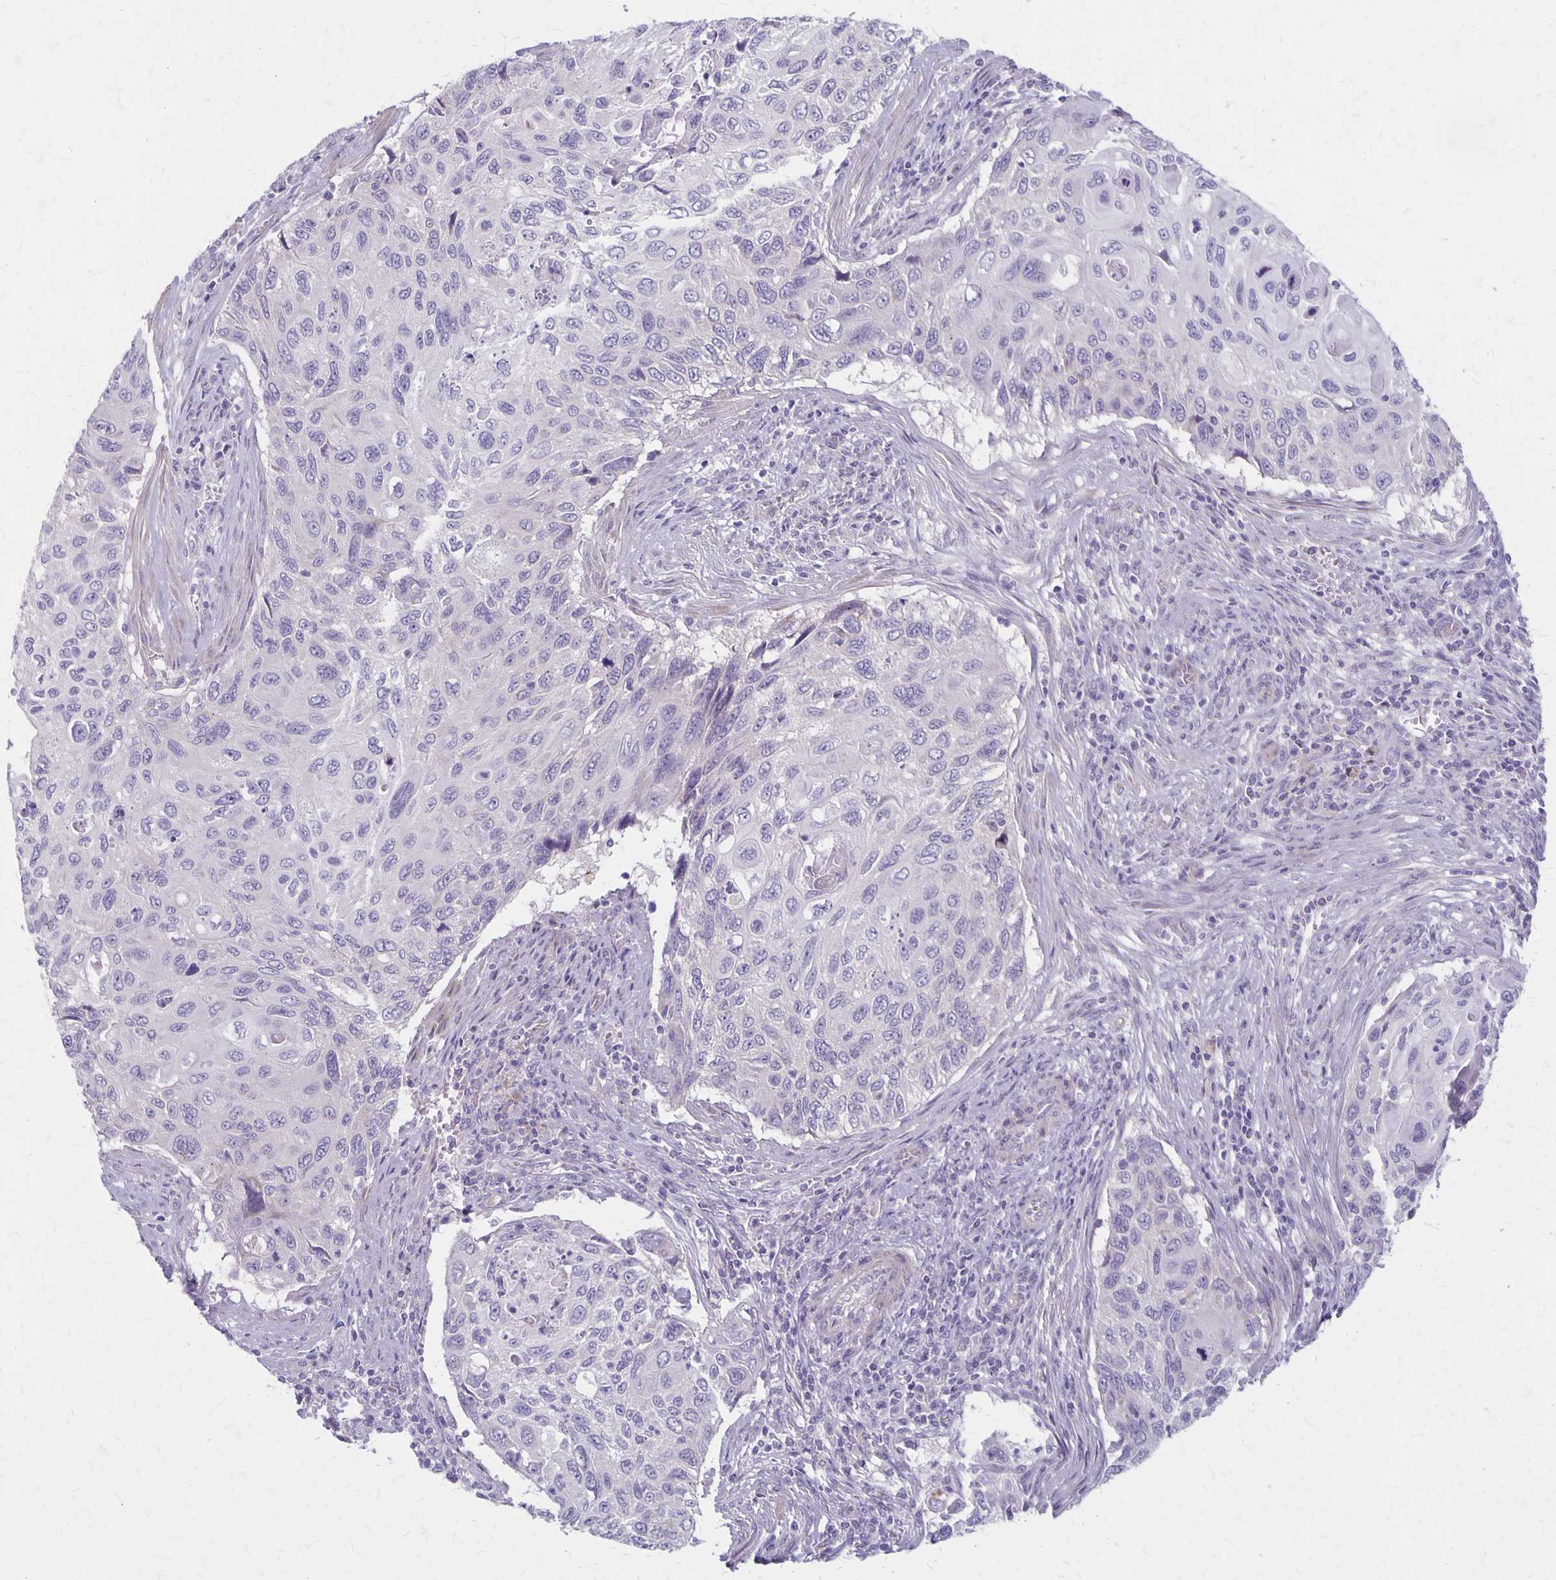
{"staining": {"intensity": "negative", "quantity": "none", "location": "none"}, "tissue": "cervical cancer", "cell_type": "Tumor cells", "image_type": "cancer", "snomed": [{"axis": "morphology", "description": "Squamous cell carcinoma, NOS"}, {"axis": "topography", "description": "Cervix"}], "caption": "High magnification brightfield microscopy of cervical cancer stained with DAB (brown) and counterstained with hematoxylin (blue): tumor cells show no significant staining.", "gene": "HOMER1", "patient": {"sex": "female", "age": 70}}